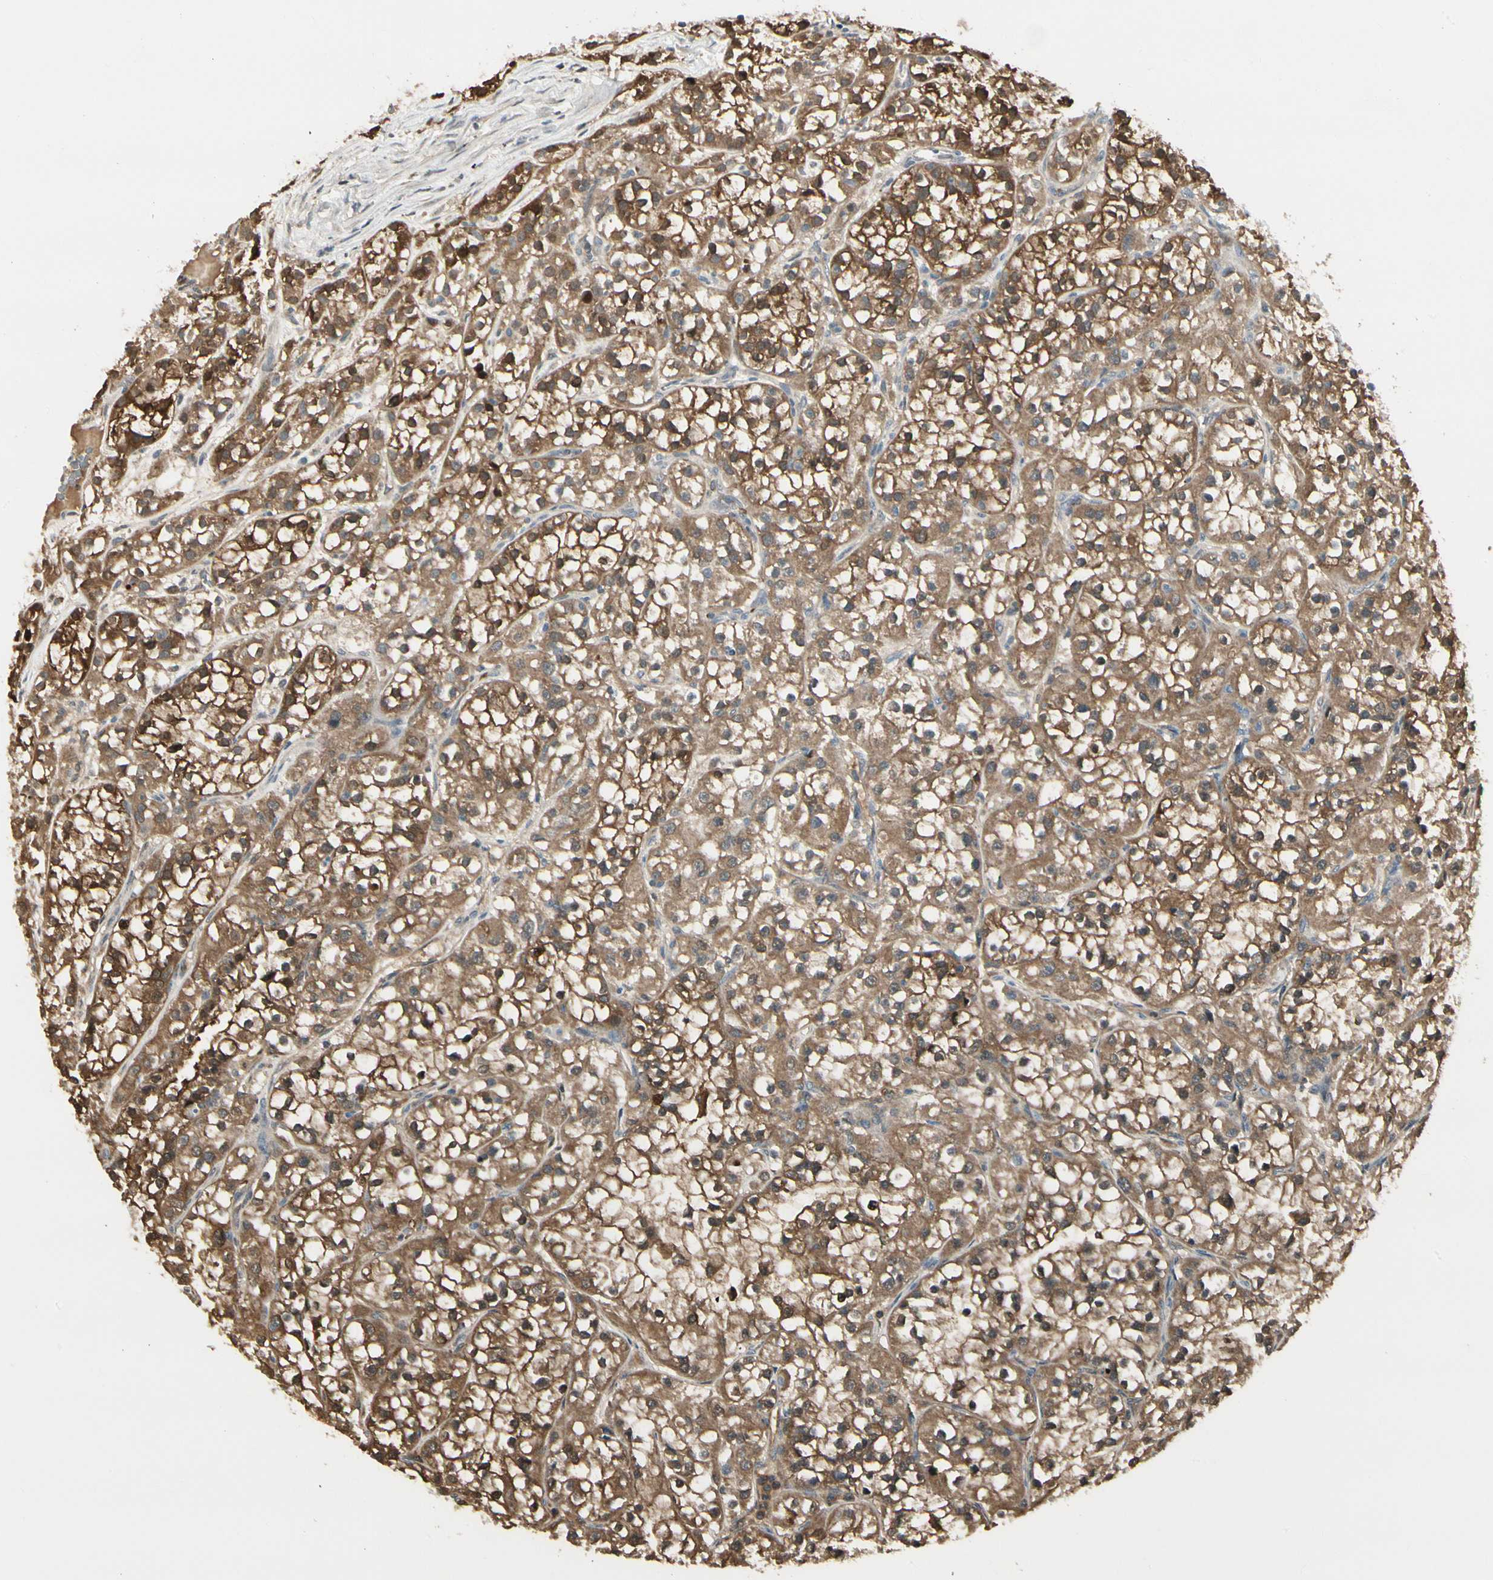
{"staining": {"intensity": "strong", "quantity": ">75%", "location": "cytoplasmic/membranous,nuclear"}, "tissue": "renal cancer", "cell_type": "Tumor cells", "image_type": "cancer", "snomed": [{"axis": "morphology", "description": "Adenocarcinoma, NOS"}, {"axis": "topography", "description": "Kidney"}], "caption": "Immunohistochemical staining of human renal adenocarcinoma displays high levels of strong cytoplasmic/membranous and nuclear positivity in approximately >75% of tumor cells. The protein is shown in brown color, while the nuclei are stained blue.", "gene": "EVC", "patient": {"sex": "female", "age": 52}}